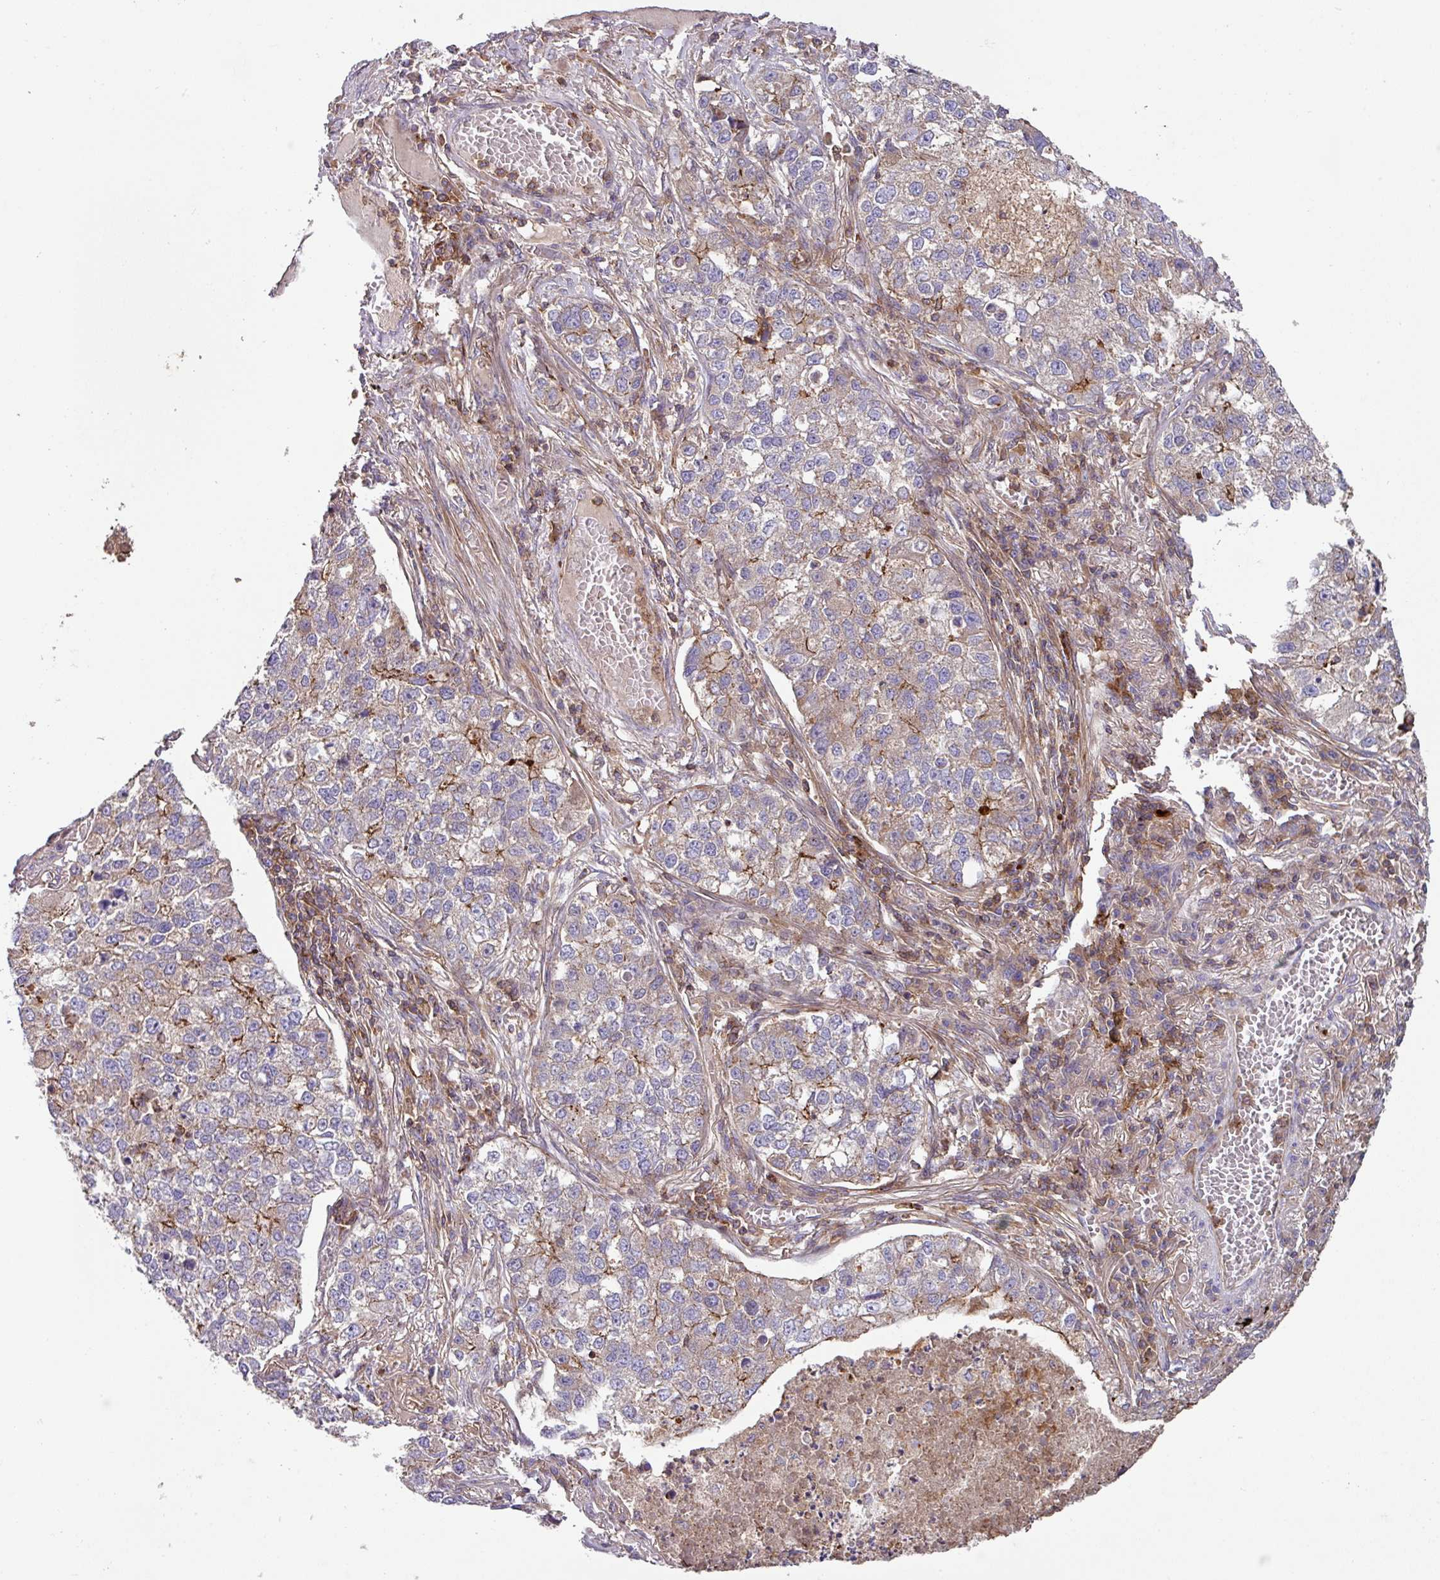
{"staining": {"intensity": "moderate", "quantity": "<25%", "location": "cytoplasmic/membranous"}, "tissue": "lung cancer", "cell_type": "Tumor cells", "image_type": "cancer", "snomed": [{"axis": "morphology", "description": "Adenocarcinoma, NOS"}, {"axis": "topography", "description": "Lung"}], "caption": "Lung cancer tissue displays moderate cytoplasmic/membranous staining in about <25% of tumor cells (IHC, brightfield microscopy, high magnification).", "gene": "RIC1", "patient": {"sex": "male", "age": 49}}